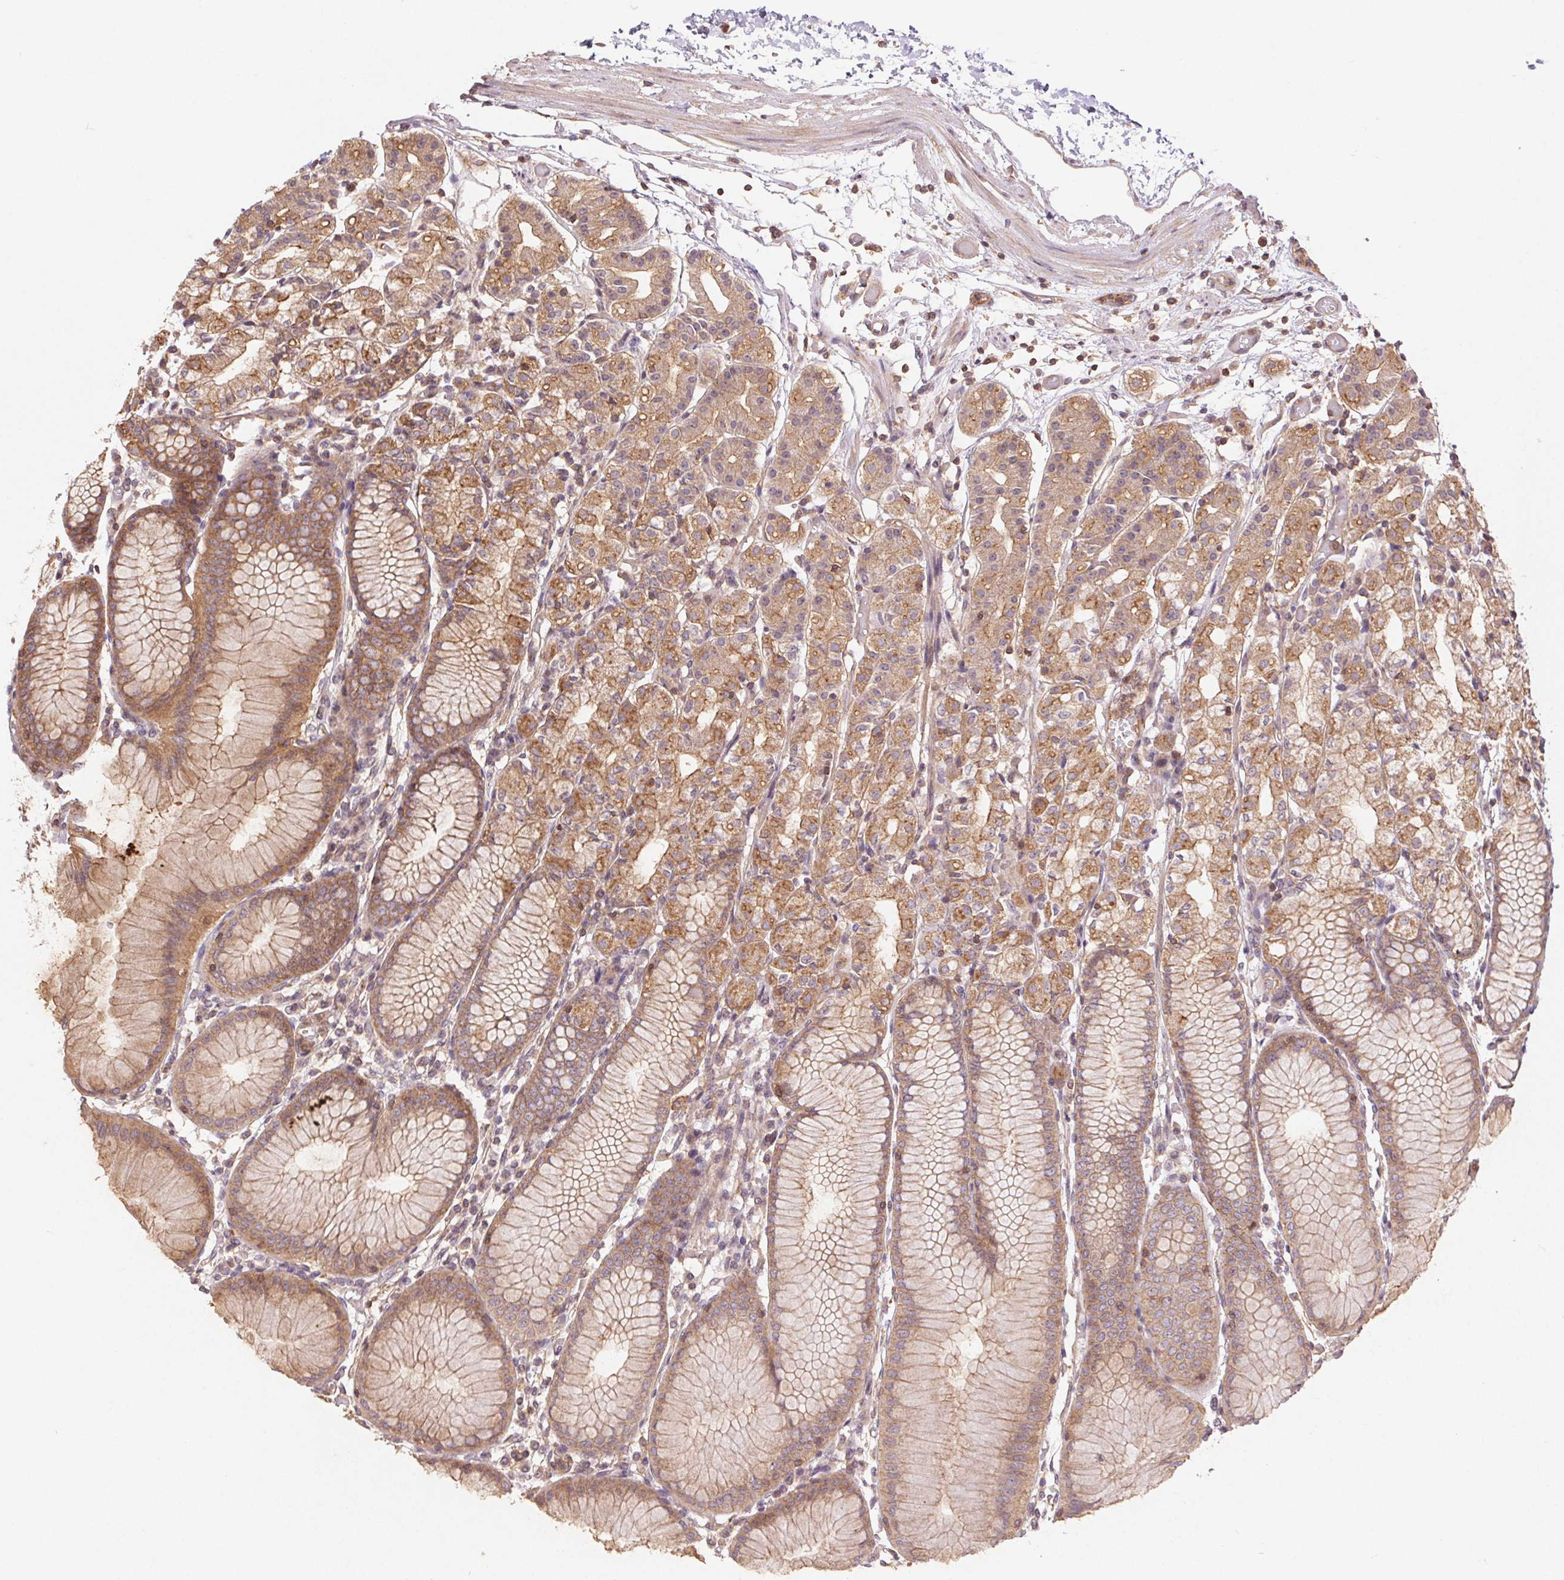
{"staining": {"intensity": "moderate", "quantity": ">75%", "location": "cytoplasmic/membranous"}, "tissue": "stomach", "cell_type": "Glandular cells", "image_type": "normal", "snomed": [{"axis": "morphology", "description": "Normal tissue, NOS"}, {"axis": "topography", "description": "Stomach"}], "caption": "Immunohistochemical staining of benign human stomach displays >75% levels of moderate cytoplasmic/membranous protein expression in about >75% of glandular cells.", "gene": "TUBA1A", "patient": {"sex": "female", "age": 57}}